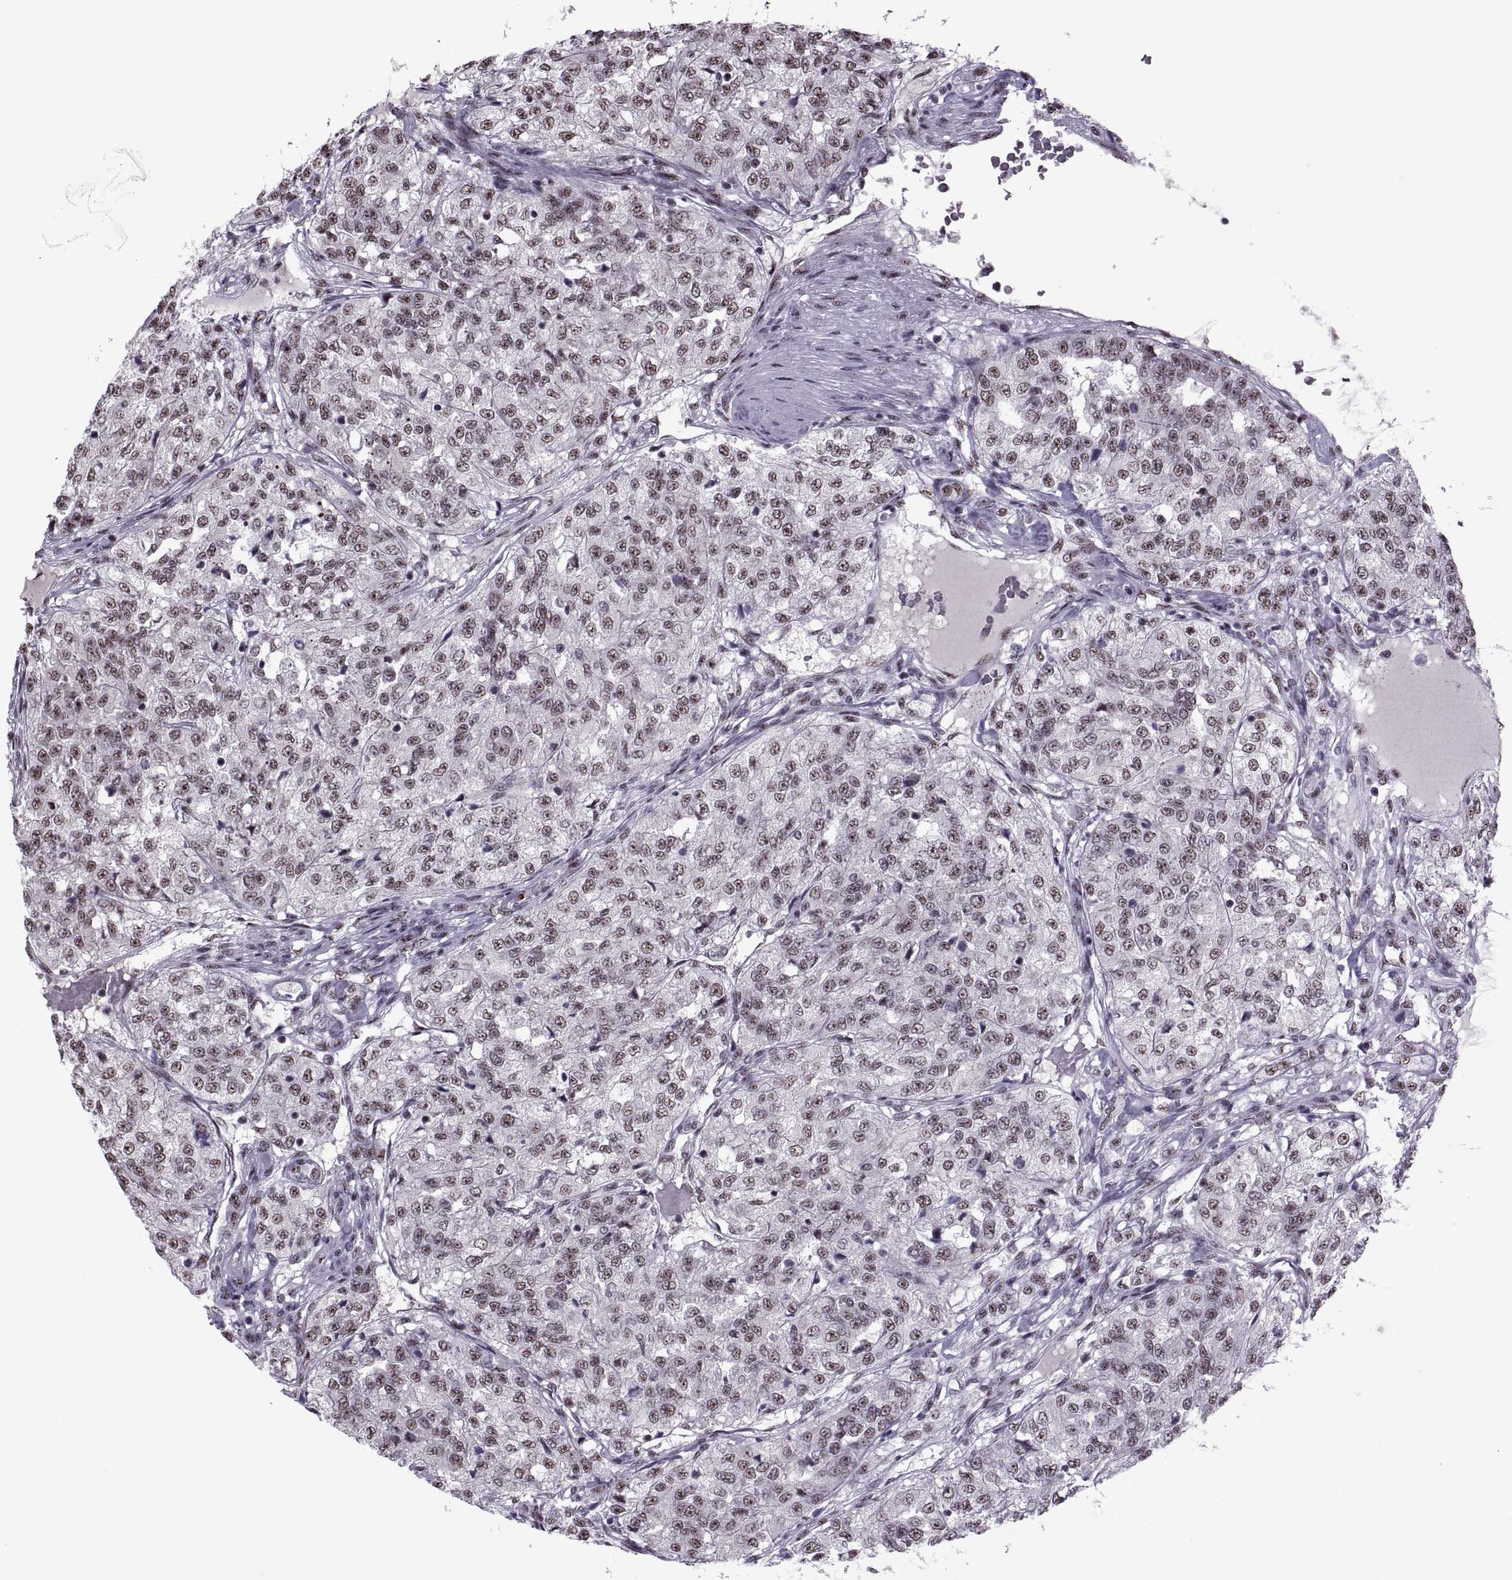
{"staining": {"intensity": "weak", "quantity": ">75%", "location": "nuclear"}, "tissue": "renal cancer", "cell_type": "Tumor cells", "image_type": "cancer", "snomed": [{"axis": "morphology", "description": "Adenocarcinoma, NOS"}, {"axis": "topography", "description": "Kidney"}], "caption": "Renal cancer (adenocarcinoma) stained with a protein marker displays weak staining in tumor cells.", "gene": "MAGEA4", "patient": {"sex": "female", "age": 63}}